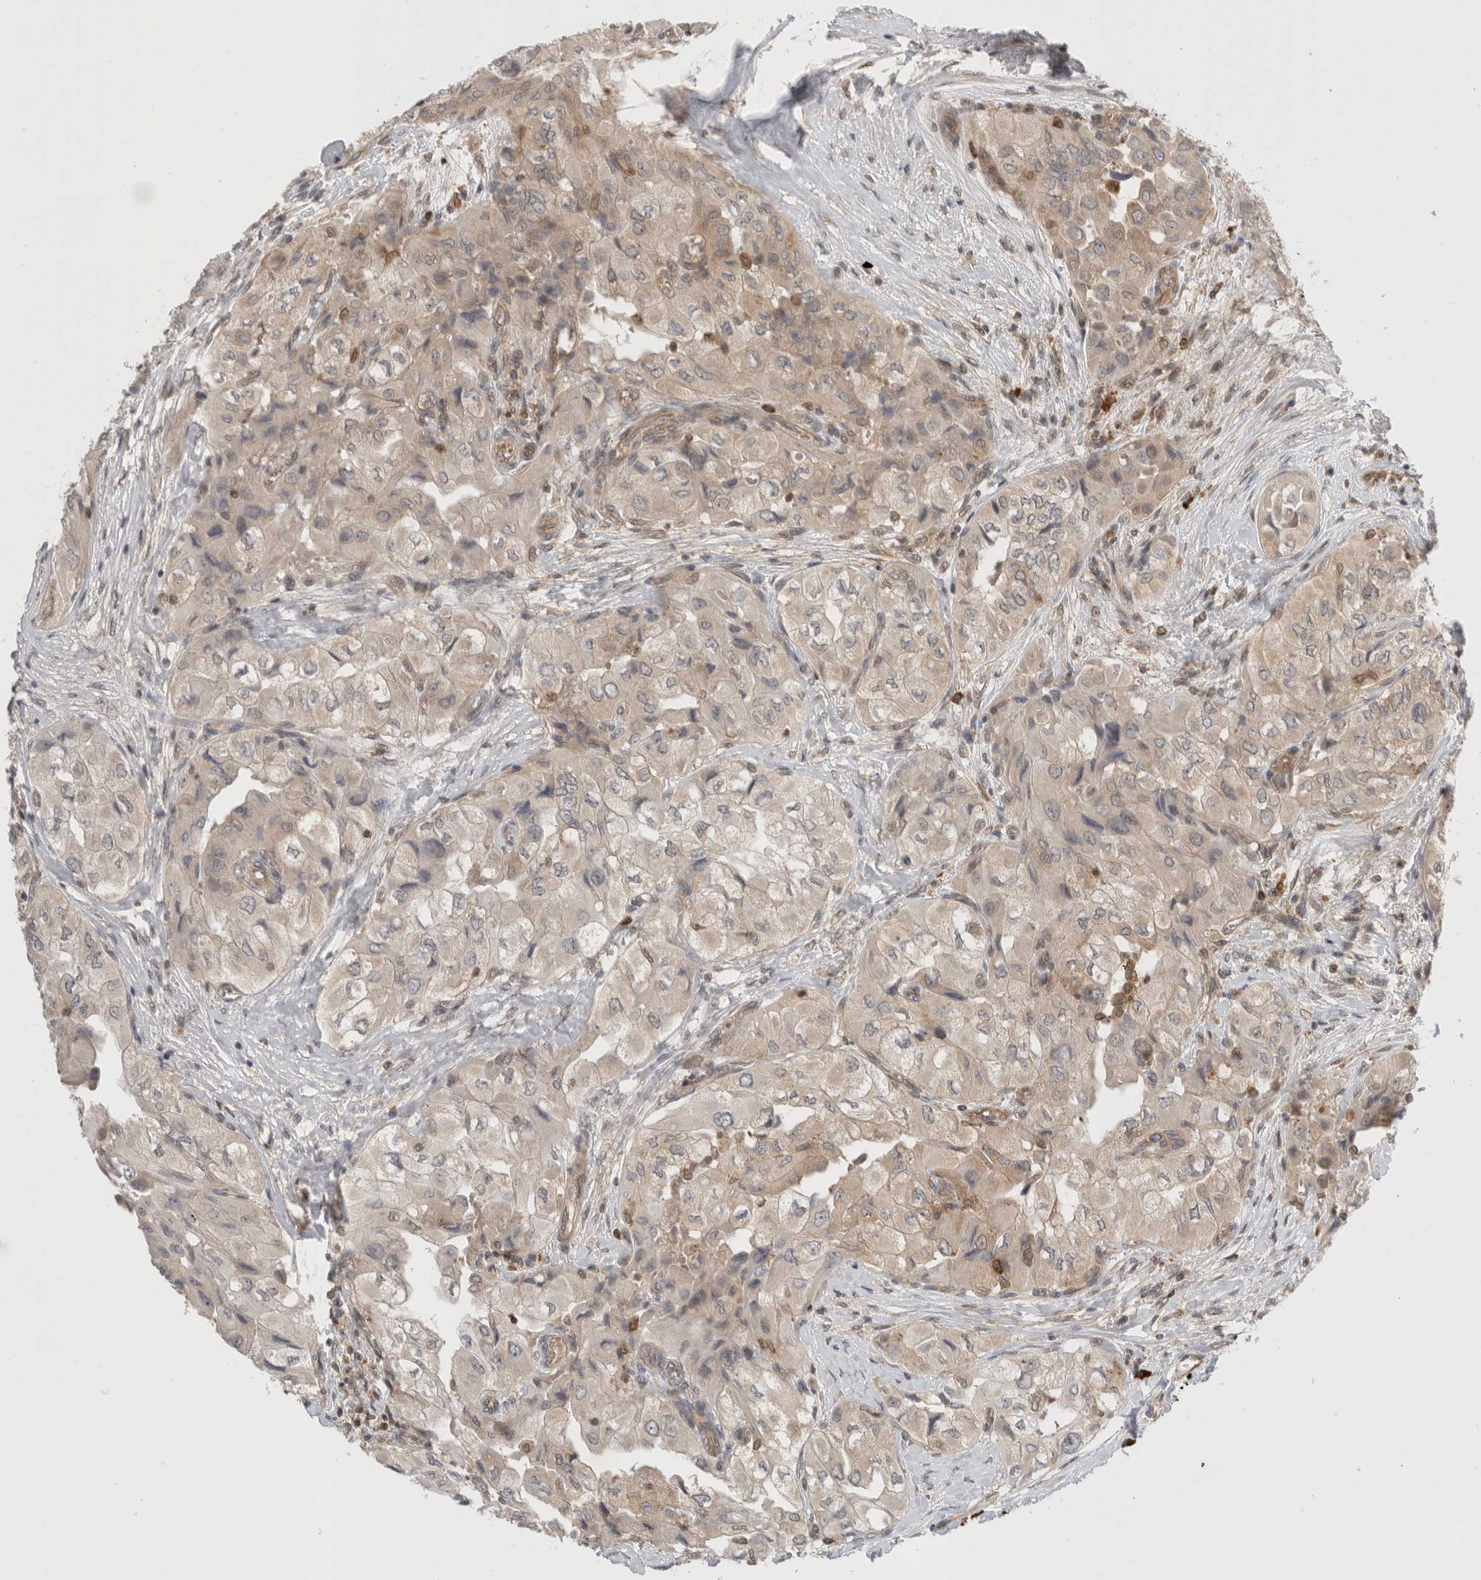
{"staining": {"intensity": "weak", "quantity": "<25%", "location": "cytoplasmic/membranous"}, "tissue": "thyroid cancer", "cell_type": "Tumor cells", "image_type": "cancer", "snomed": [{"axis": "morphology", "description": "Papillary adenocarcinoma, NOS"}, {"axis": "topography", "description": "Thyroid gland"}], "caption": "Histopathology image shows no protein staining in tumor cells of thyroid papillary adenocarcinoma tissue.", "gene": "NFKB1", "patient": {"sex": "female", "age": 59}}